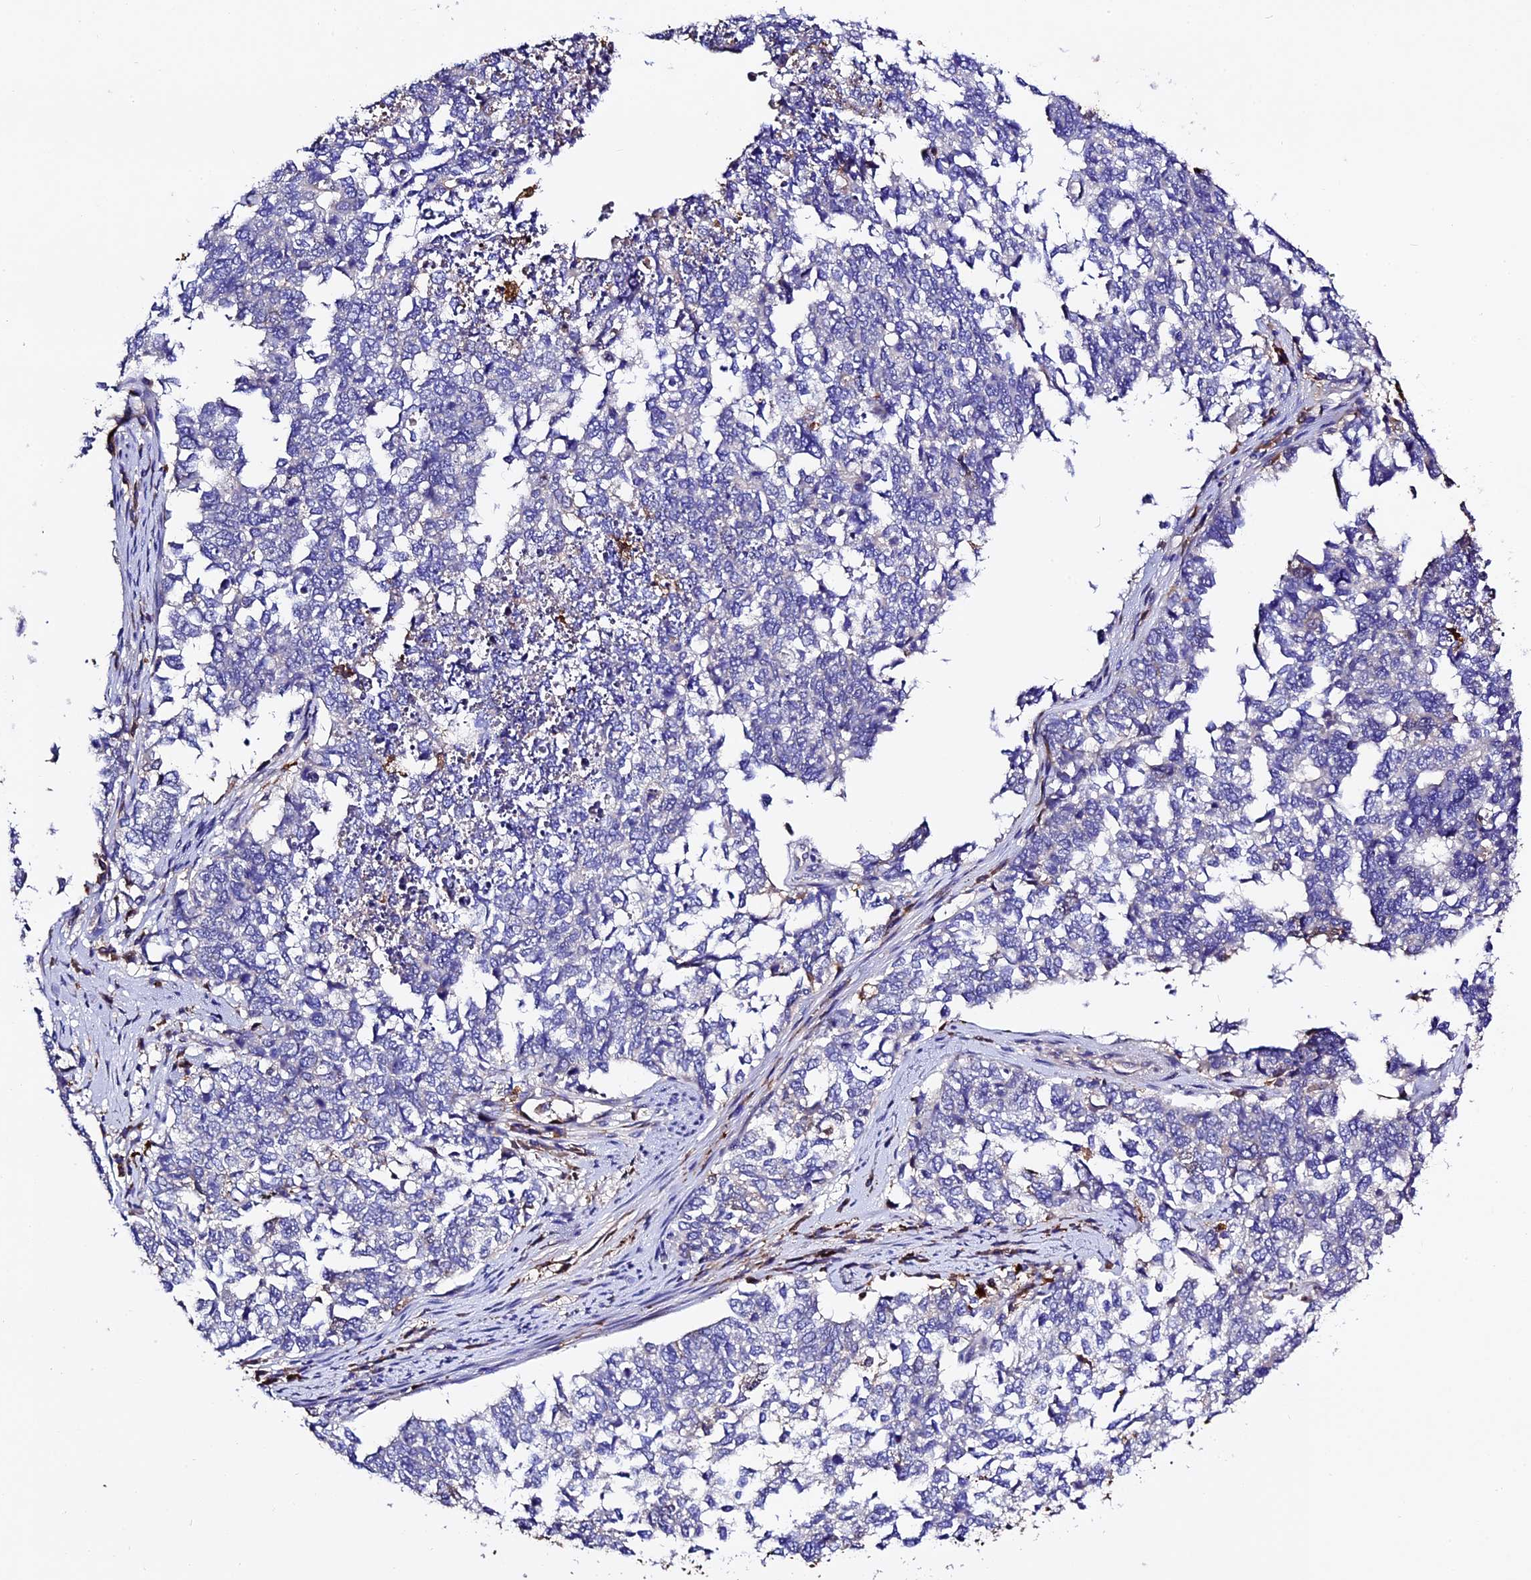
{"staining": {"intensity": "negative", "quantity": "none", "location": "none"}, "tissue": "cervical cancer", "cell_type": "Tumor cells", "image_type": "cancer", "snomed": [{"axis": "morphology", "description": "Squamous cell carcinoma, NOS"}, {"axis": "topography", "description": "Cervix"}], "caption": "The image demonstrates no significant staining in tumor cells of cervical cancer. (Stains: DAB (3,3'-diaminobenzidine) immunohistochemistry (IHC) with hematoxylin counter stain, Microscopy: brightfield microscopy at high magnification).", "gene": "CILP2", "patient": {"sex": "female", "age": 63}}